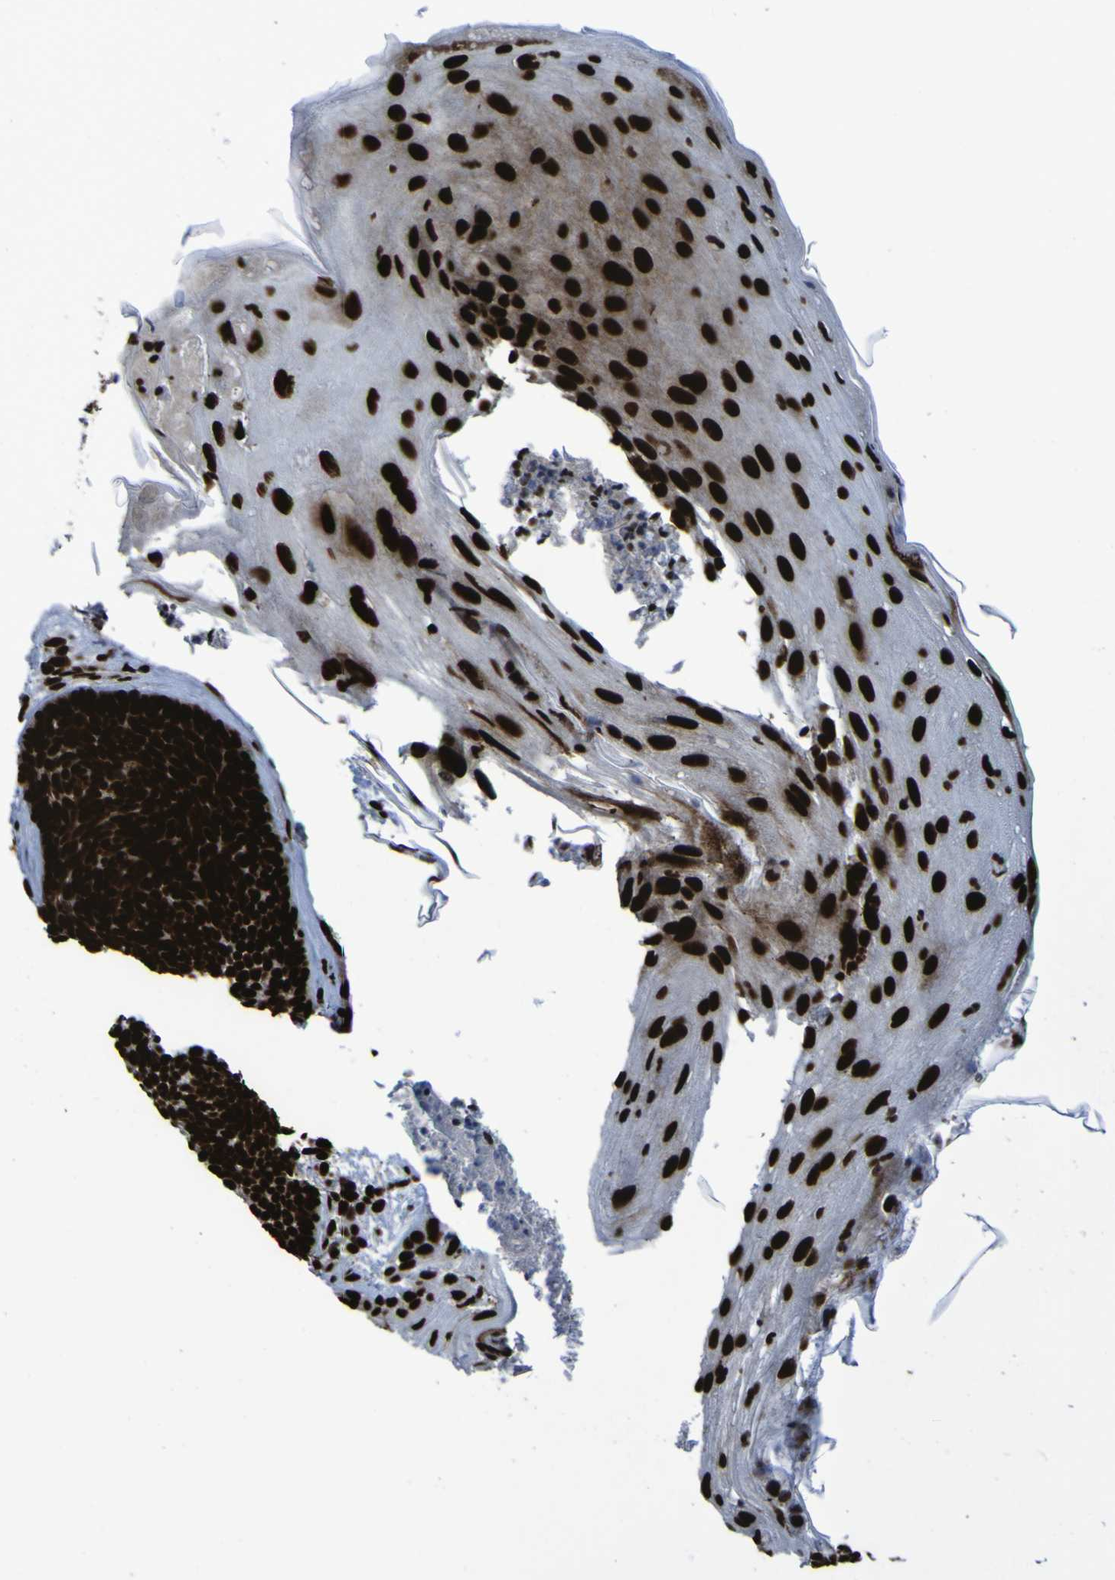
{"staining": {"intensity": "strong", "quantity": ">75%", "location": "nuclear"}, "tissue": "skin cancer", "cell_type": "Tumor cells", "image_type": "cancer", "snomed": [{"axis": "morphology", "description": "Basal cell carcinoma"}, {"axis": "topography", "description": "Skin"}], "caption": "This histopathology image demonstrates IHC staining of basal cell carcinoma (skin), with high strong nuclear staining in about >75% of tumor cells.", "gene": "NPM1", "patient": {"sex": "female", "age": 70}}